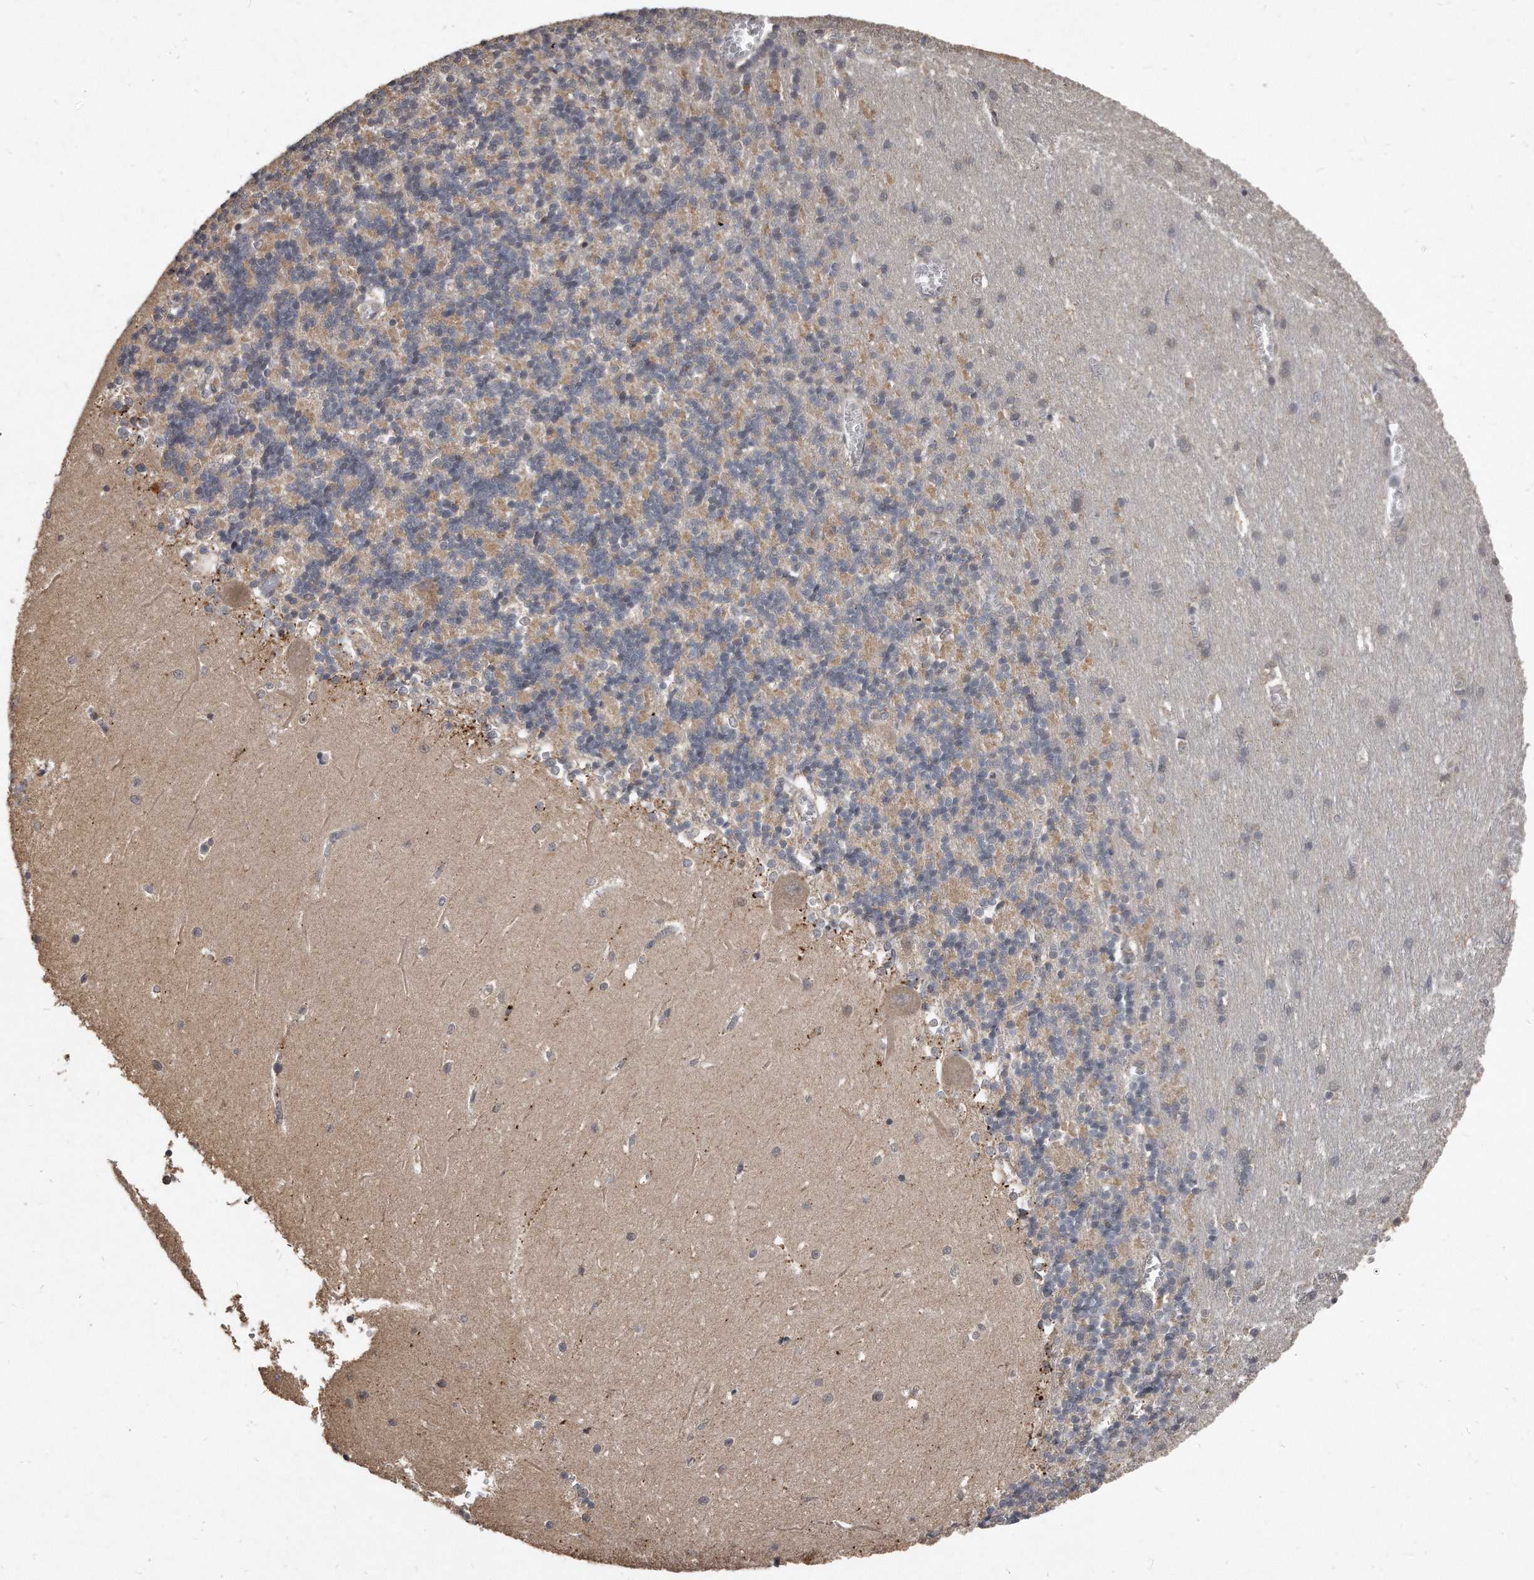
{"staining": {"intensity": "weak", "quantity": "<25%", "location": "cytoplasmic/membranous"}, "tissue": "cerebellum", "cell_type": "Cells in granular layer", "image_type": "normal", "snomed": [{"axis": "morphology", "description": "Normal tissue, NOS"}, {"axis": "topography", "description": "Cerebellum"}], "caption": "This is an immunohistochemistry histopathology image of benign human cerebellum. There is no staining in cells in granular layer.", "gene": "GRB10", "patient": {"sex": "male", "age": 37}}